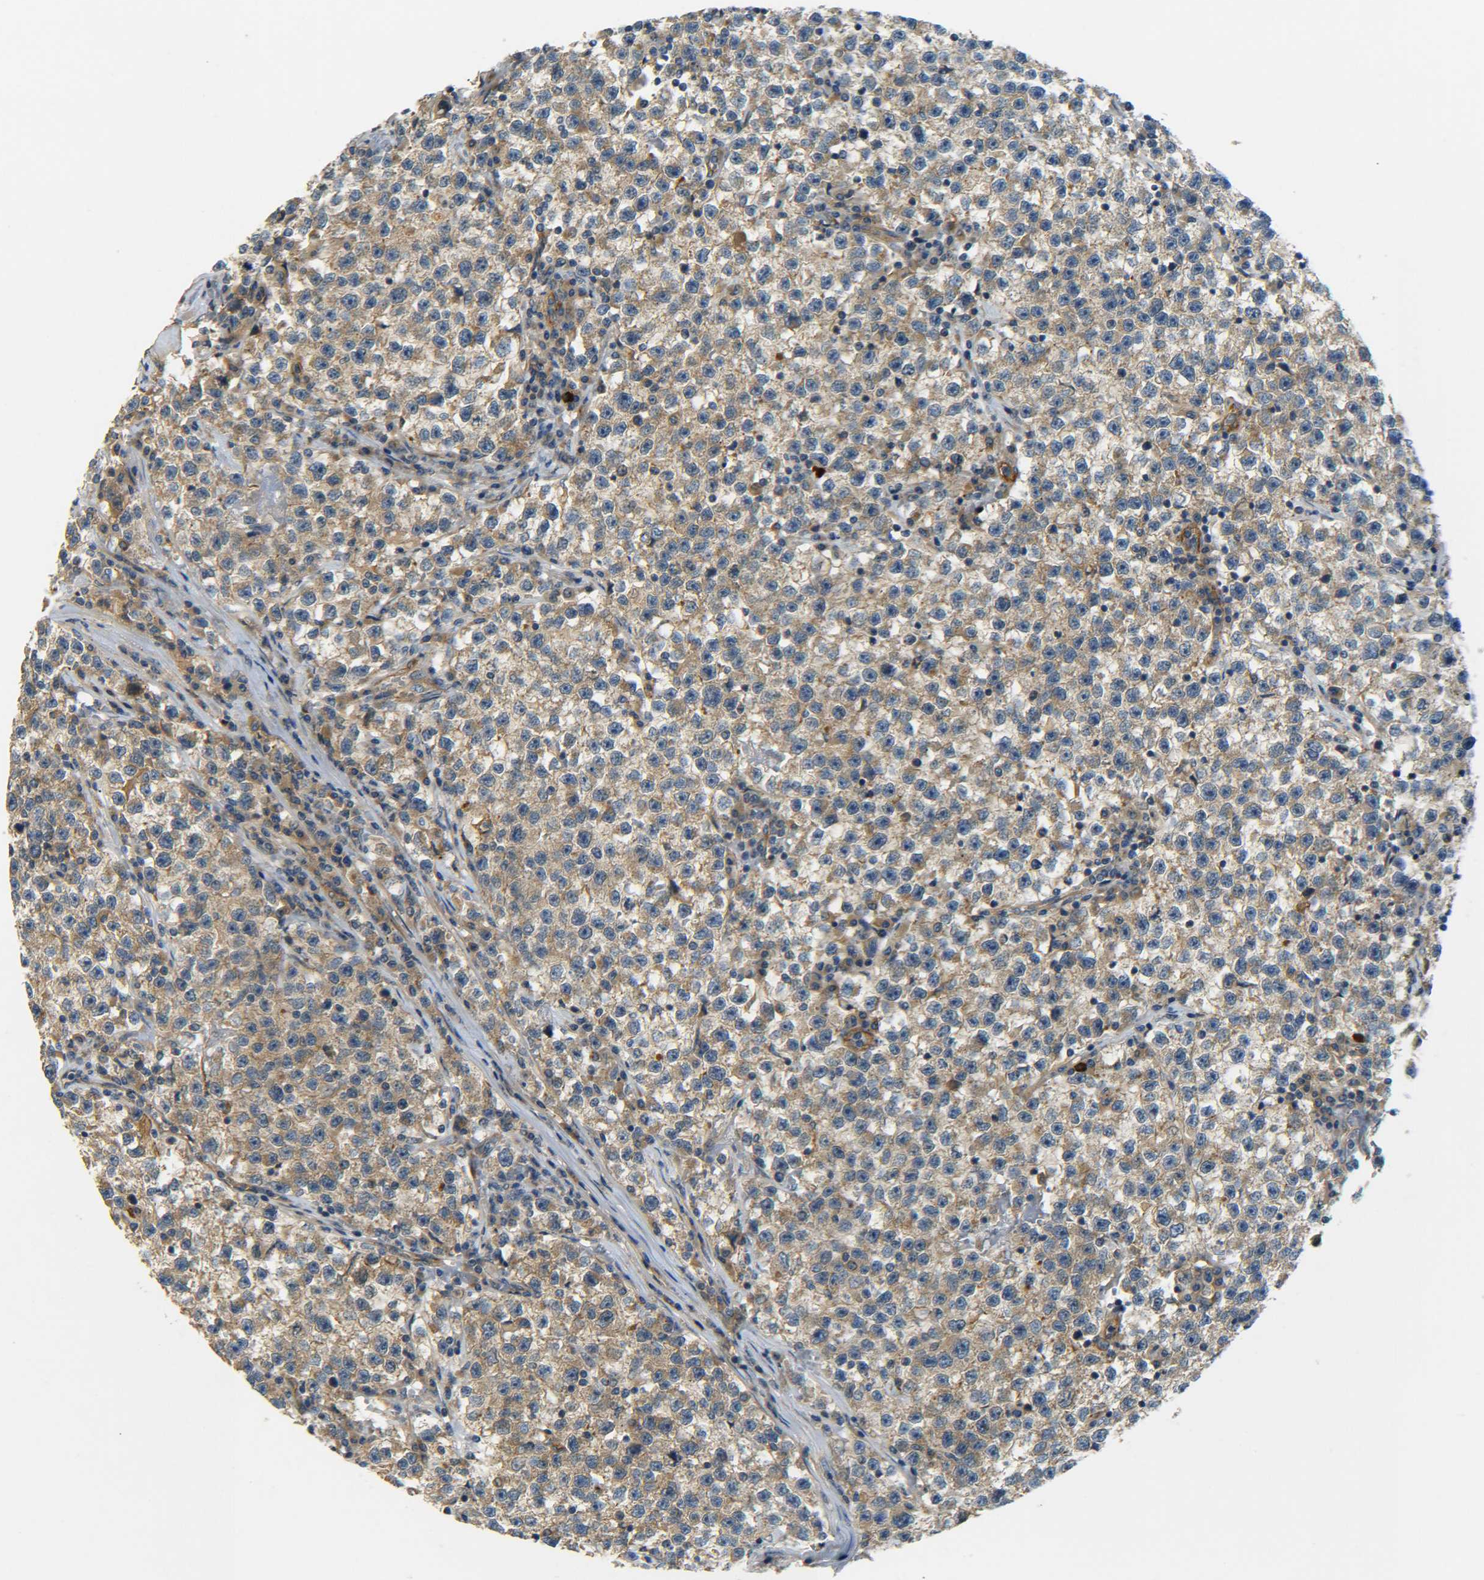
{"staining": {"intensity": "weak", "quantity": ">75%", "location": "cytoplasmic/membranous"}, "tissue": "testis cancer", "cell_type": "Tumor cells", "image_type": "cancer", "snomed": [{"axis": "morphology", "description": "Seminoma, NOS"}, {"axis": "topography", "description": "Testis"}], "caption": "Seminoma (testis) stained with immunohistochemistry demonstrates weak cytoplasmic/membranous expression in about >75% of tumor cells.", "gene": "LRCH3", "patient": {"sex": "male", "age": 22}}